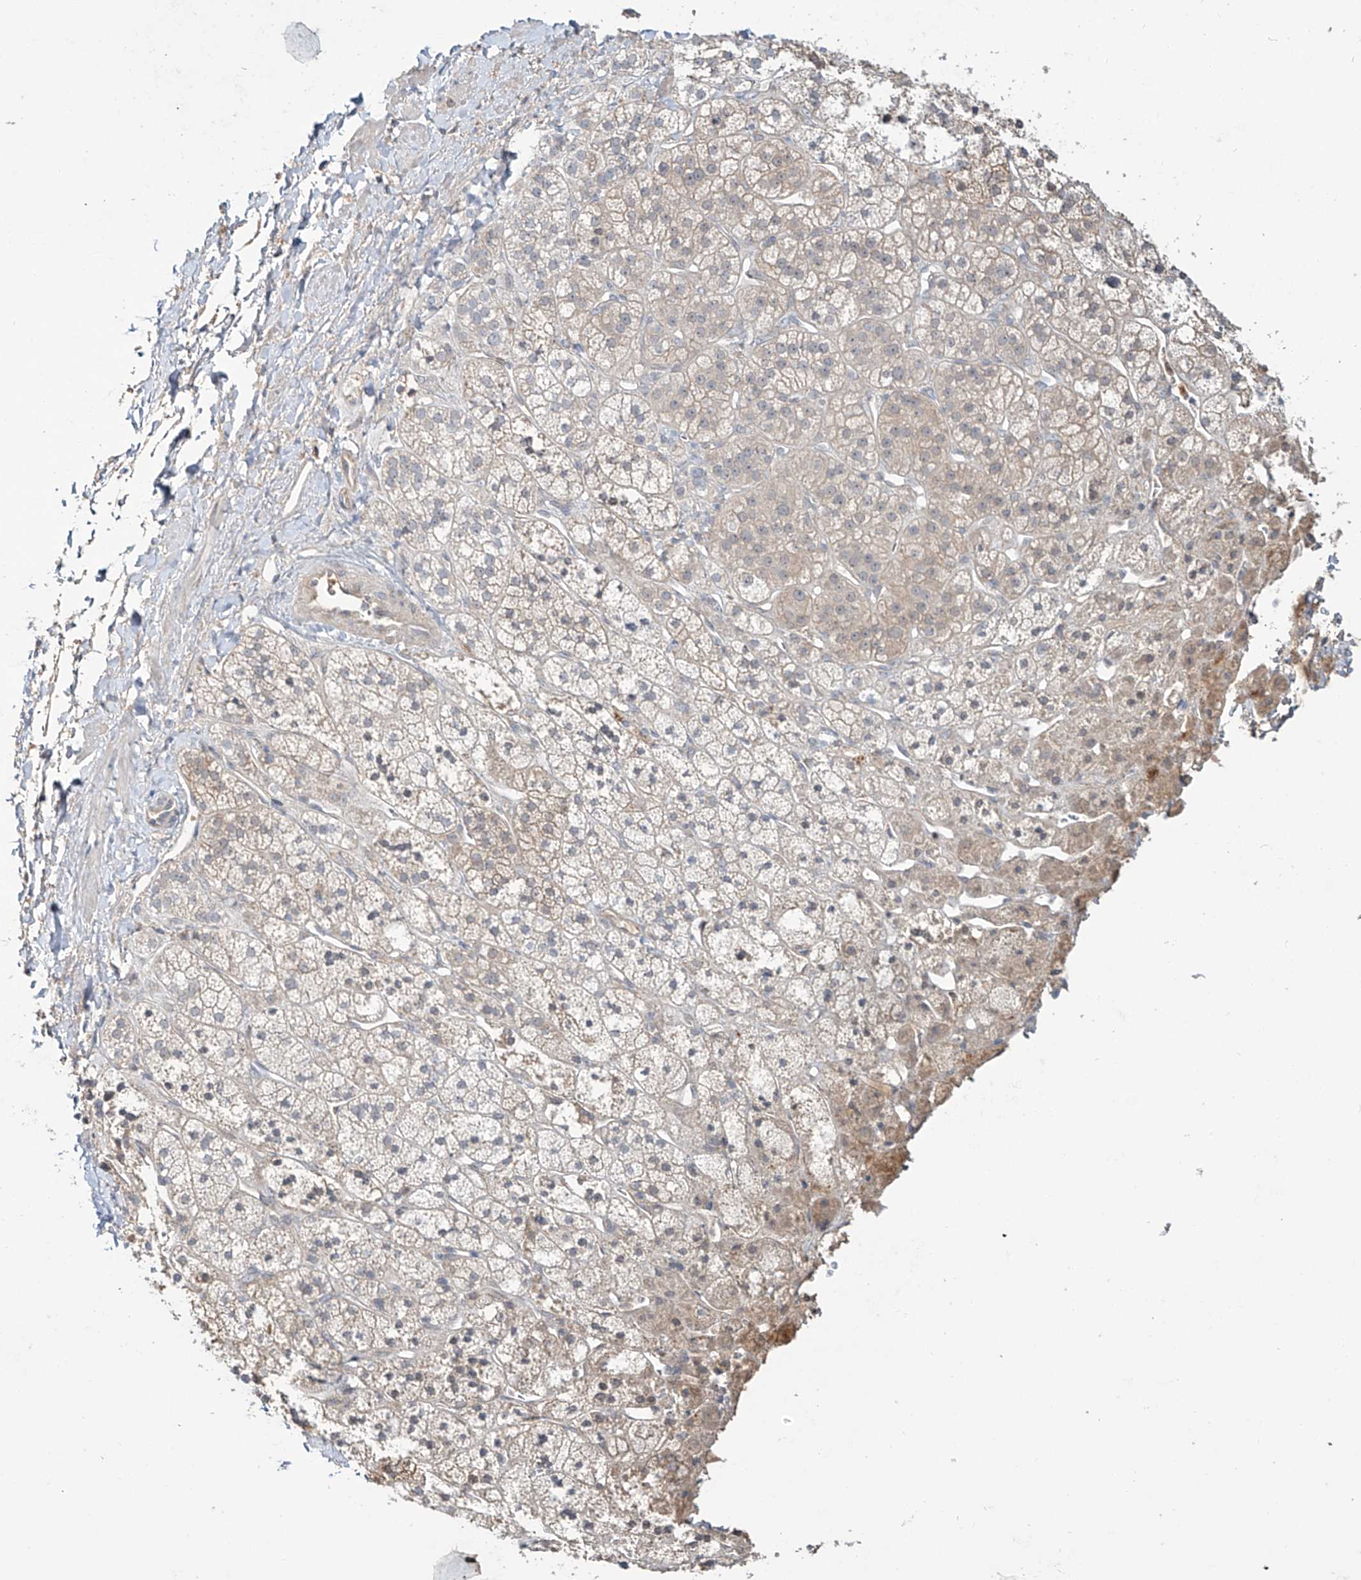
{"staining": {"intensity": "moderate", "quantity": ">75%", "location": "cytoplasmic/membranous"}, "tissue": "adrenal gland", "cell_type": "Glandular cells", "image_type": "normal", "snomed": [{"axis": "morphology", "description": "Normal tissue, NOS"}, {"axis": "topography", "description": "Adrenal gland"}], "caption": "Protein staining by IHC reveals moderate cytoplasmic/membranous staining in about >75% of glandular cells in normal adrenal gland.", "gene": "ERO1A", "patient": {"sex": "male", "age": 56}}